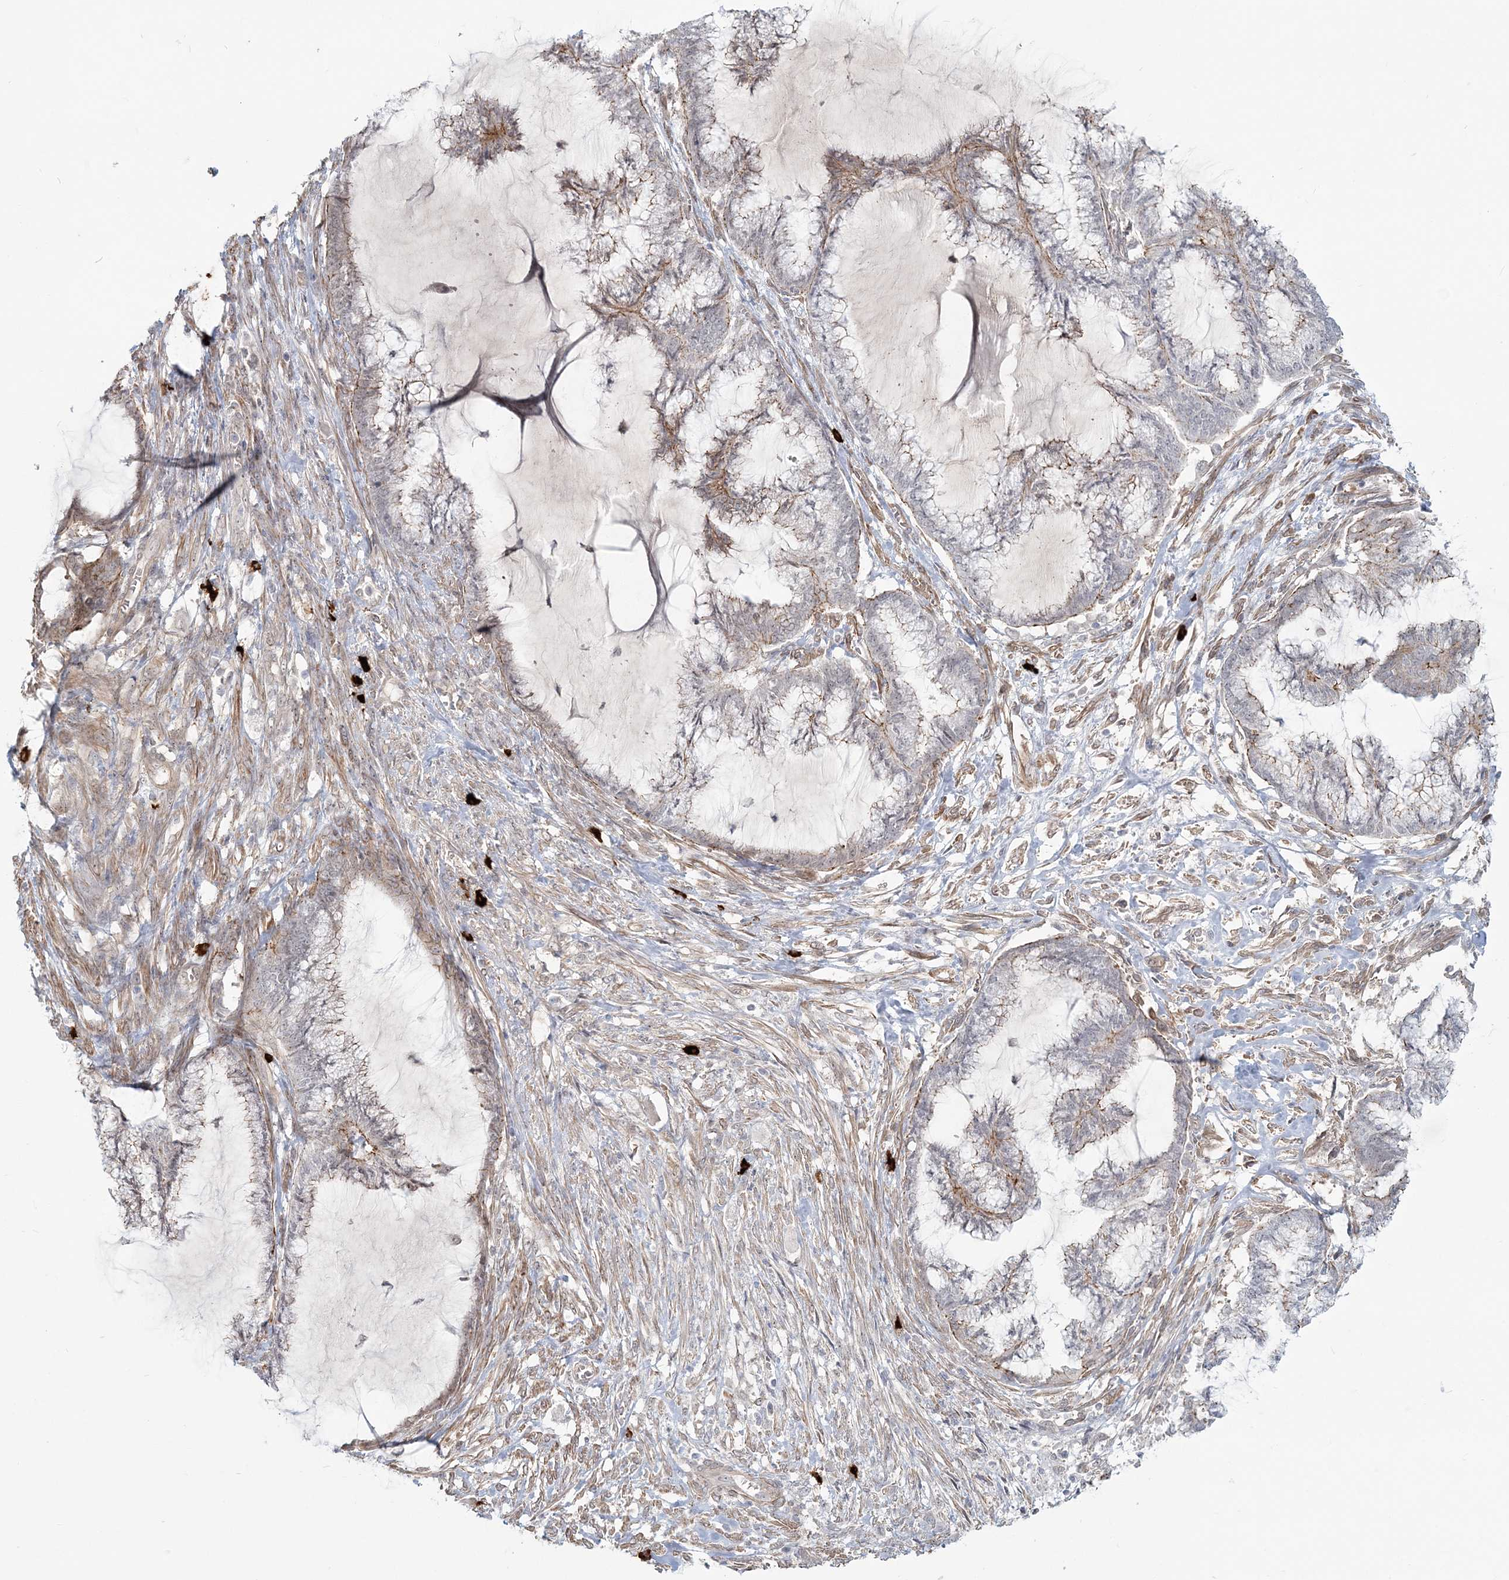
{"staining": {"intensity": "moderate", "quantity": "25%-75%", "location": "cytoplasmic/membranous"}, "tissue": "endometrial cancer", "cell_type": "Tumor cells", "image_type": "cancer", "snomed": [{"axis": "morphology", "description": "Adenocarcinoma, NOS"}, {"axis": "topography", "description": "Endometrium"}], "caption": "Tumor cells reveal moderate cytoplasmic/membranous positivity in about 25%-75% of cells in endometrial cancer.", "gene": "SH3PXD2A", "patient": {"sex": "female", "age": 86}}